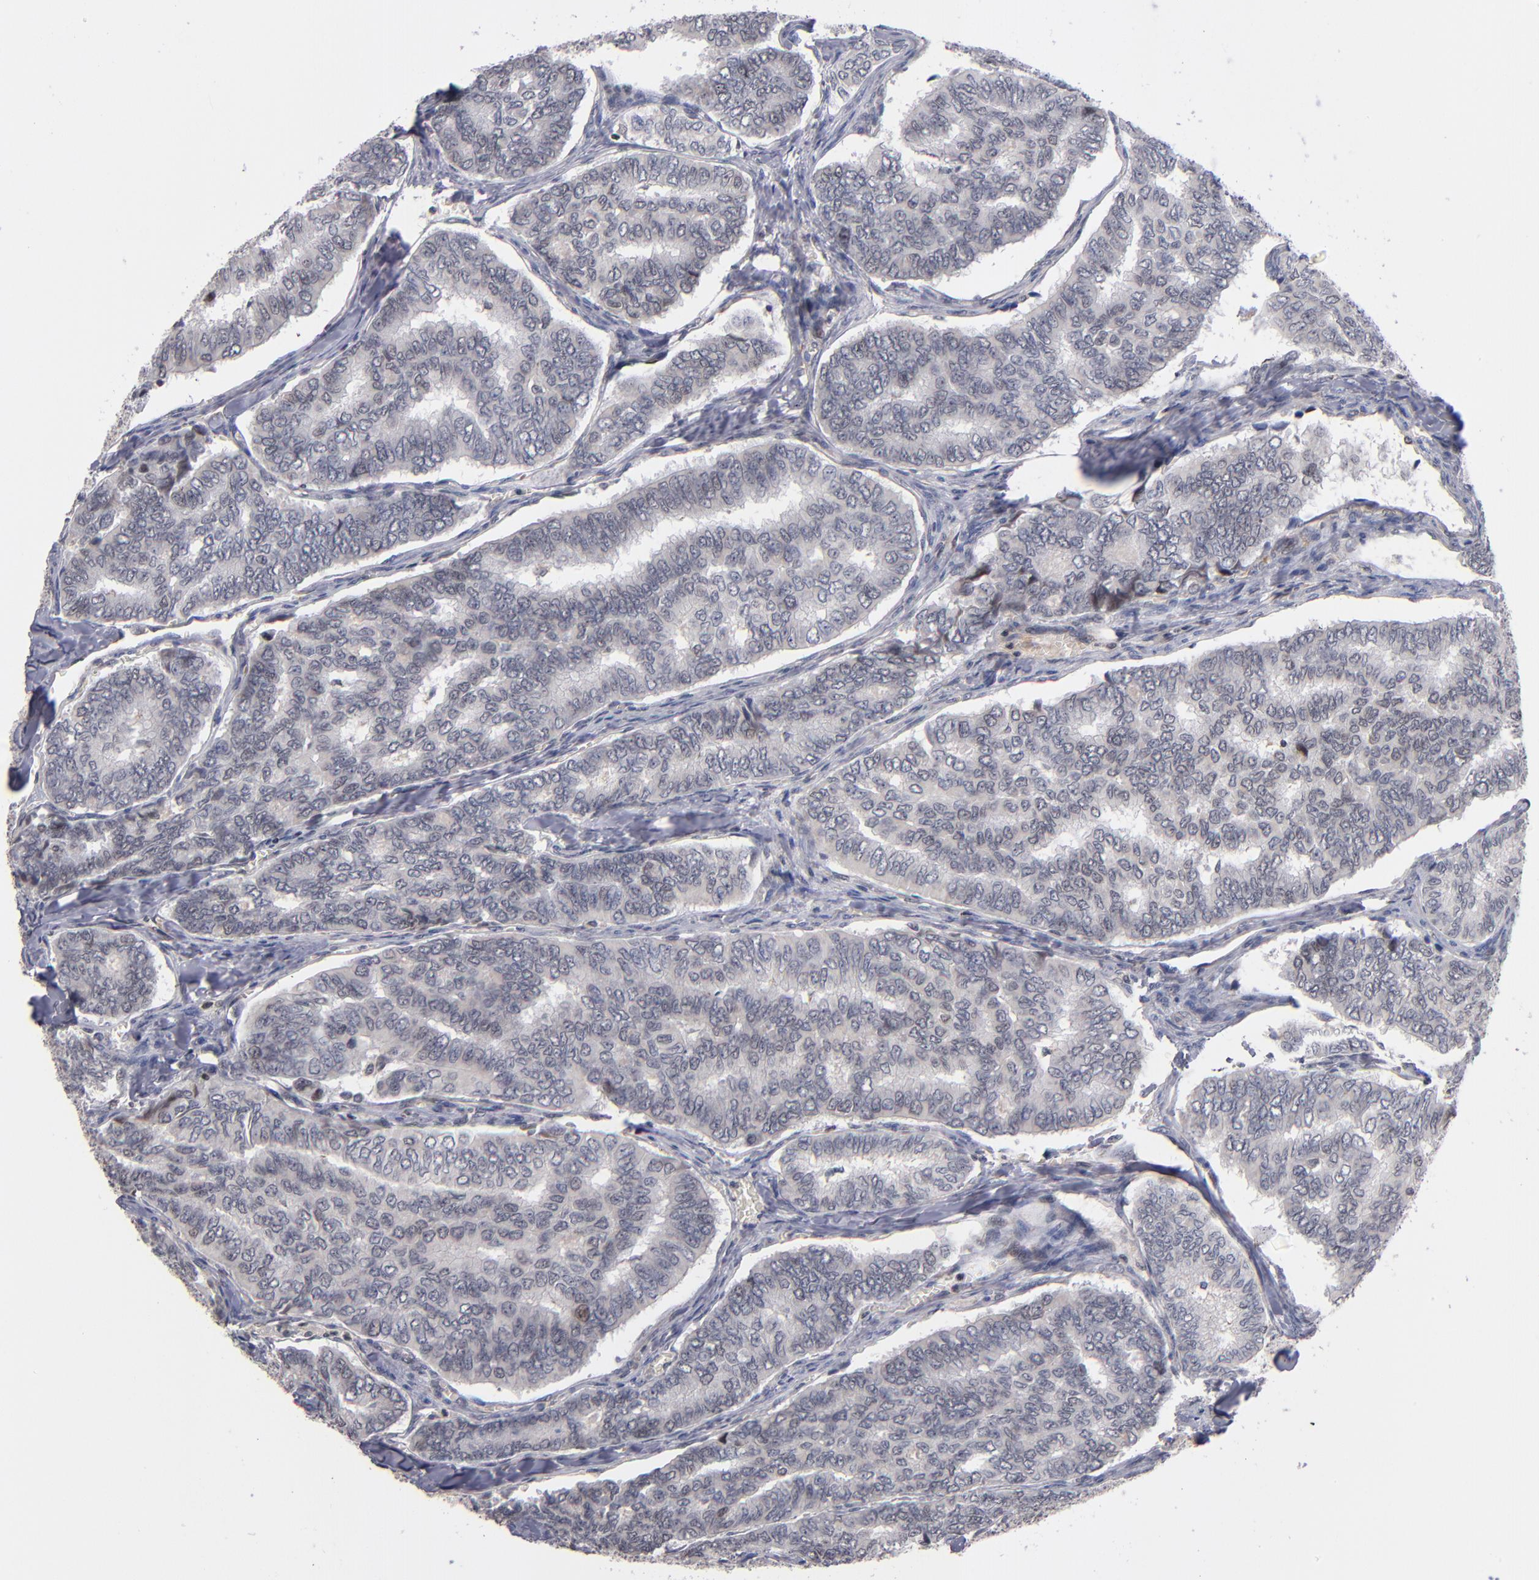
{"staining": {"intensity": "weak", "quantity": "<25%", "location": "nuclear"}, "tissue": "thyroid cancer", "cell_type": "Tumor cells", "image_type": "cancer", "snomed": [{"axis": "morphology", "description": "Papillary adenocarcinoma, NOS"}, {"axis": "topography", "description": "Thyroid gland"}], "caption": "High power microscopy histopathology image of an immunohistochemistry (IHC) photomicrograph of thyroid cancer, revealing no significant expression in tumor cells.", "gene": "ODF2", "patient": {"sex": "female", "age": 35}}